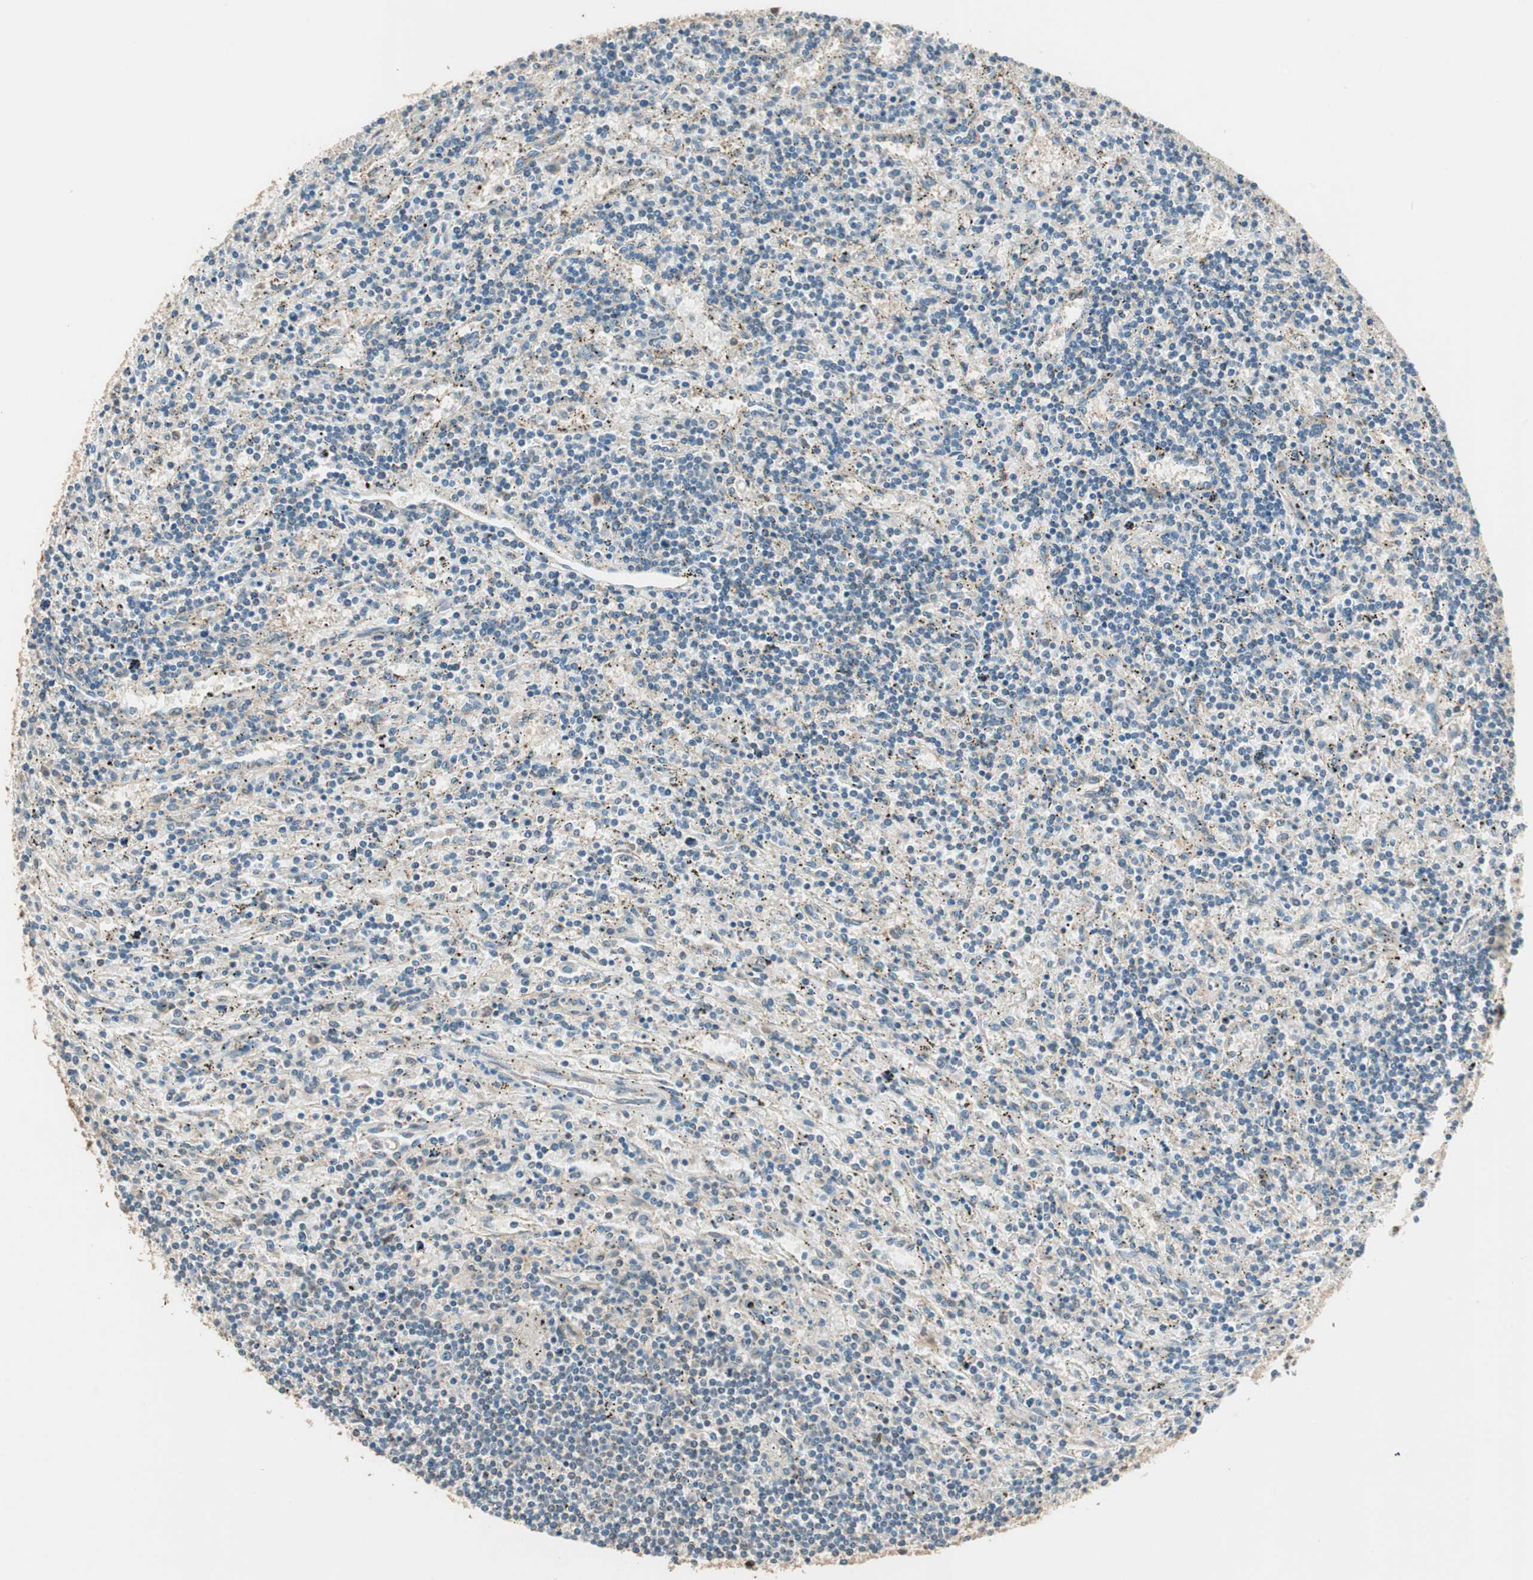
{"staining": {"intensity": "negative", "quantity": "none", "location": "none"}, "tissue": "lymphoma", "cell_type": "Tumor cells", "image_type": "cancer", "snomed": [{"axis": "morphology", "description": "Malignant lymphoma, non-Hodgkin's type, Low grade"}, {"axis": "topography", "description": "Spleen"}], "caption": "Low-grade malignant lymphoma, non-Hodgkin's type stained for a protein using immunohistochemistry (IHC) shows no positivity tumor cells.", "gene": "TRIM21", "patient": {"sex": "male", "age": 76}}